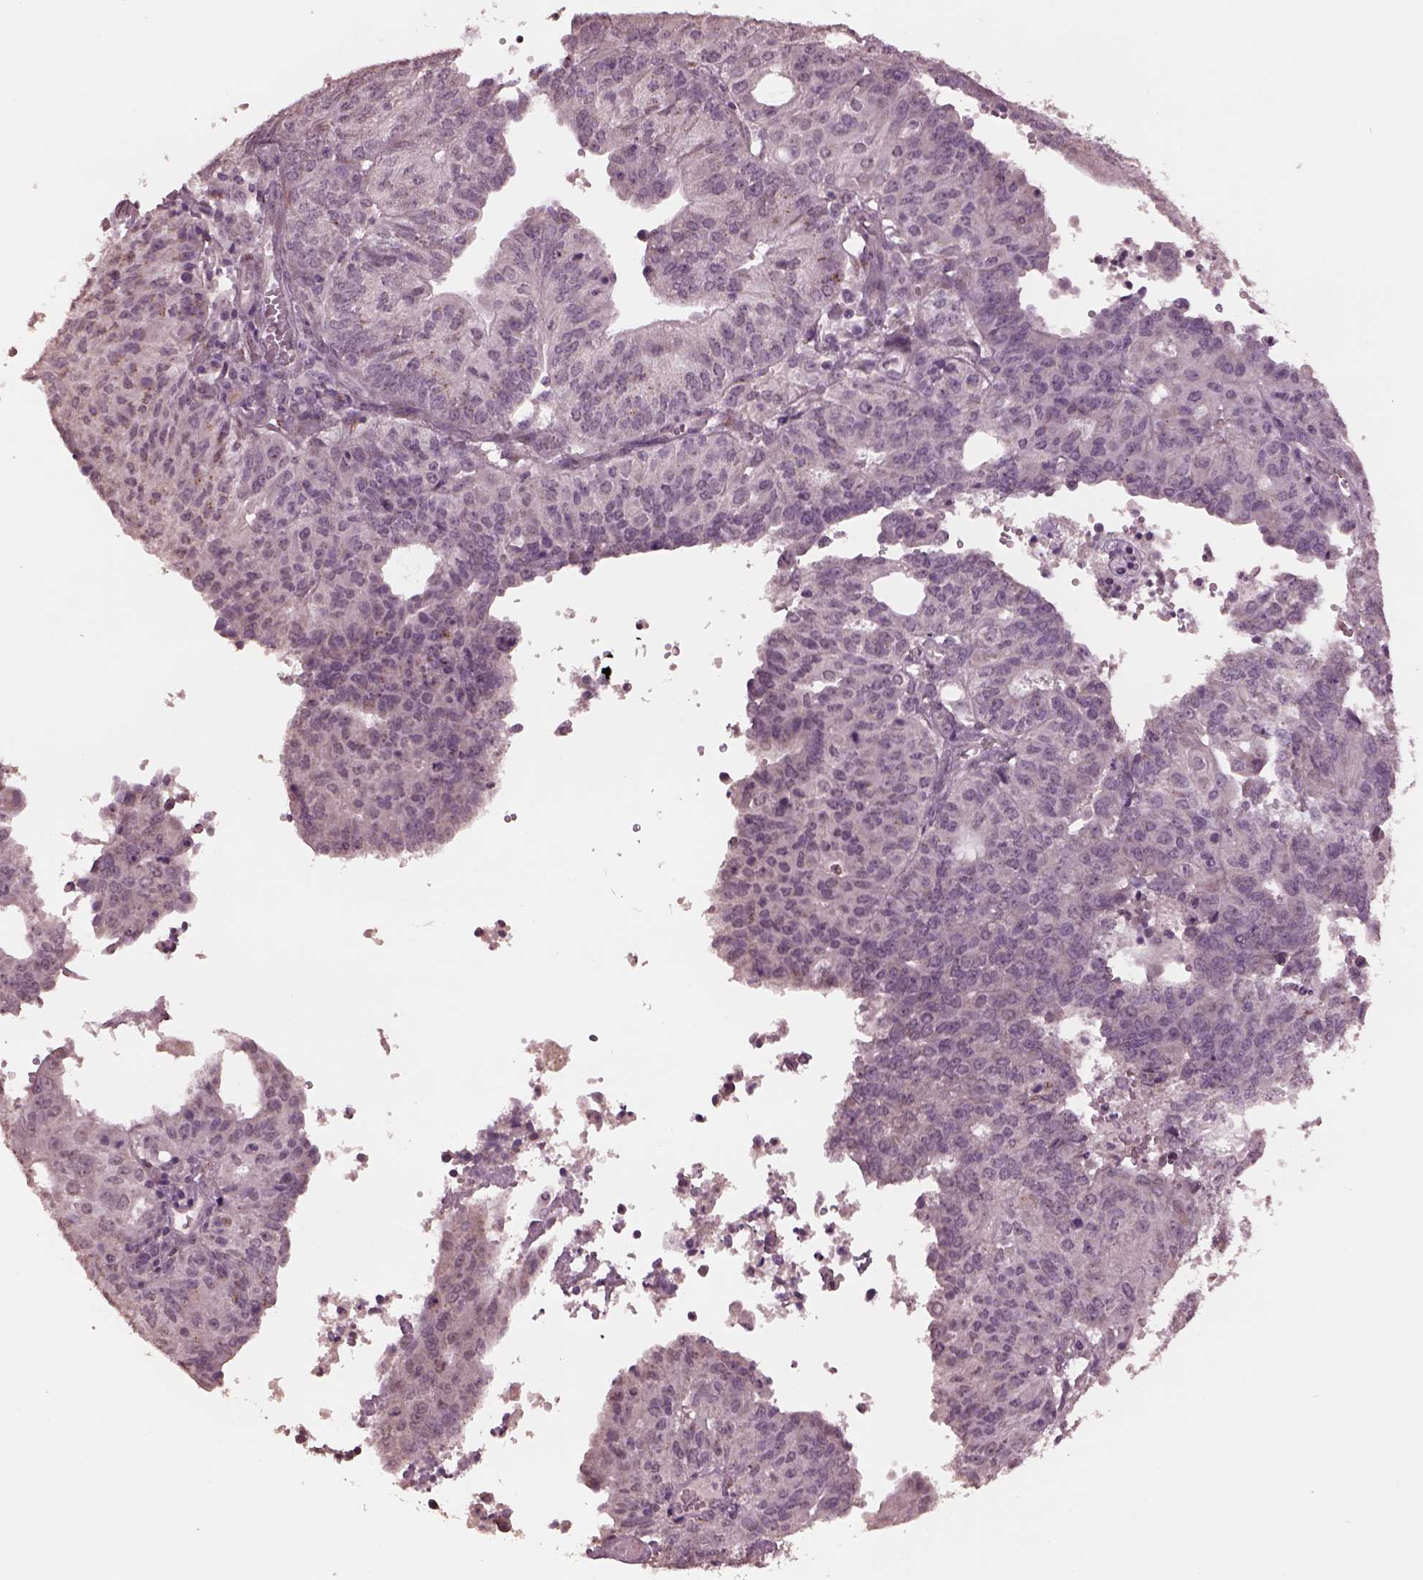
{"staining": {"intensity": "negative", "quantity": "none", "location": "none"}, "tissue": "endometrial cancer", "cell_type": "Tumor cells", "image_type": "cancer", "snomed": [{"axis": "morphology", "description": "Adenocarcinoma, NOS"}, {"axis": "topography", "description": "Endometrium"}], "caption": "Tumor cells show no significant protein expression in endometrial cancer (adenocarcinoma).", "gene": "IL18RAP", "patient": {"sex": "female", "age": 82}}